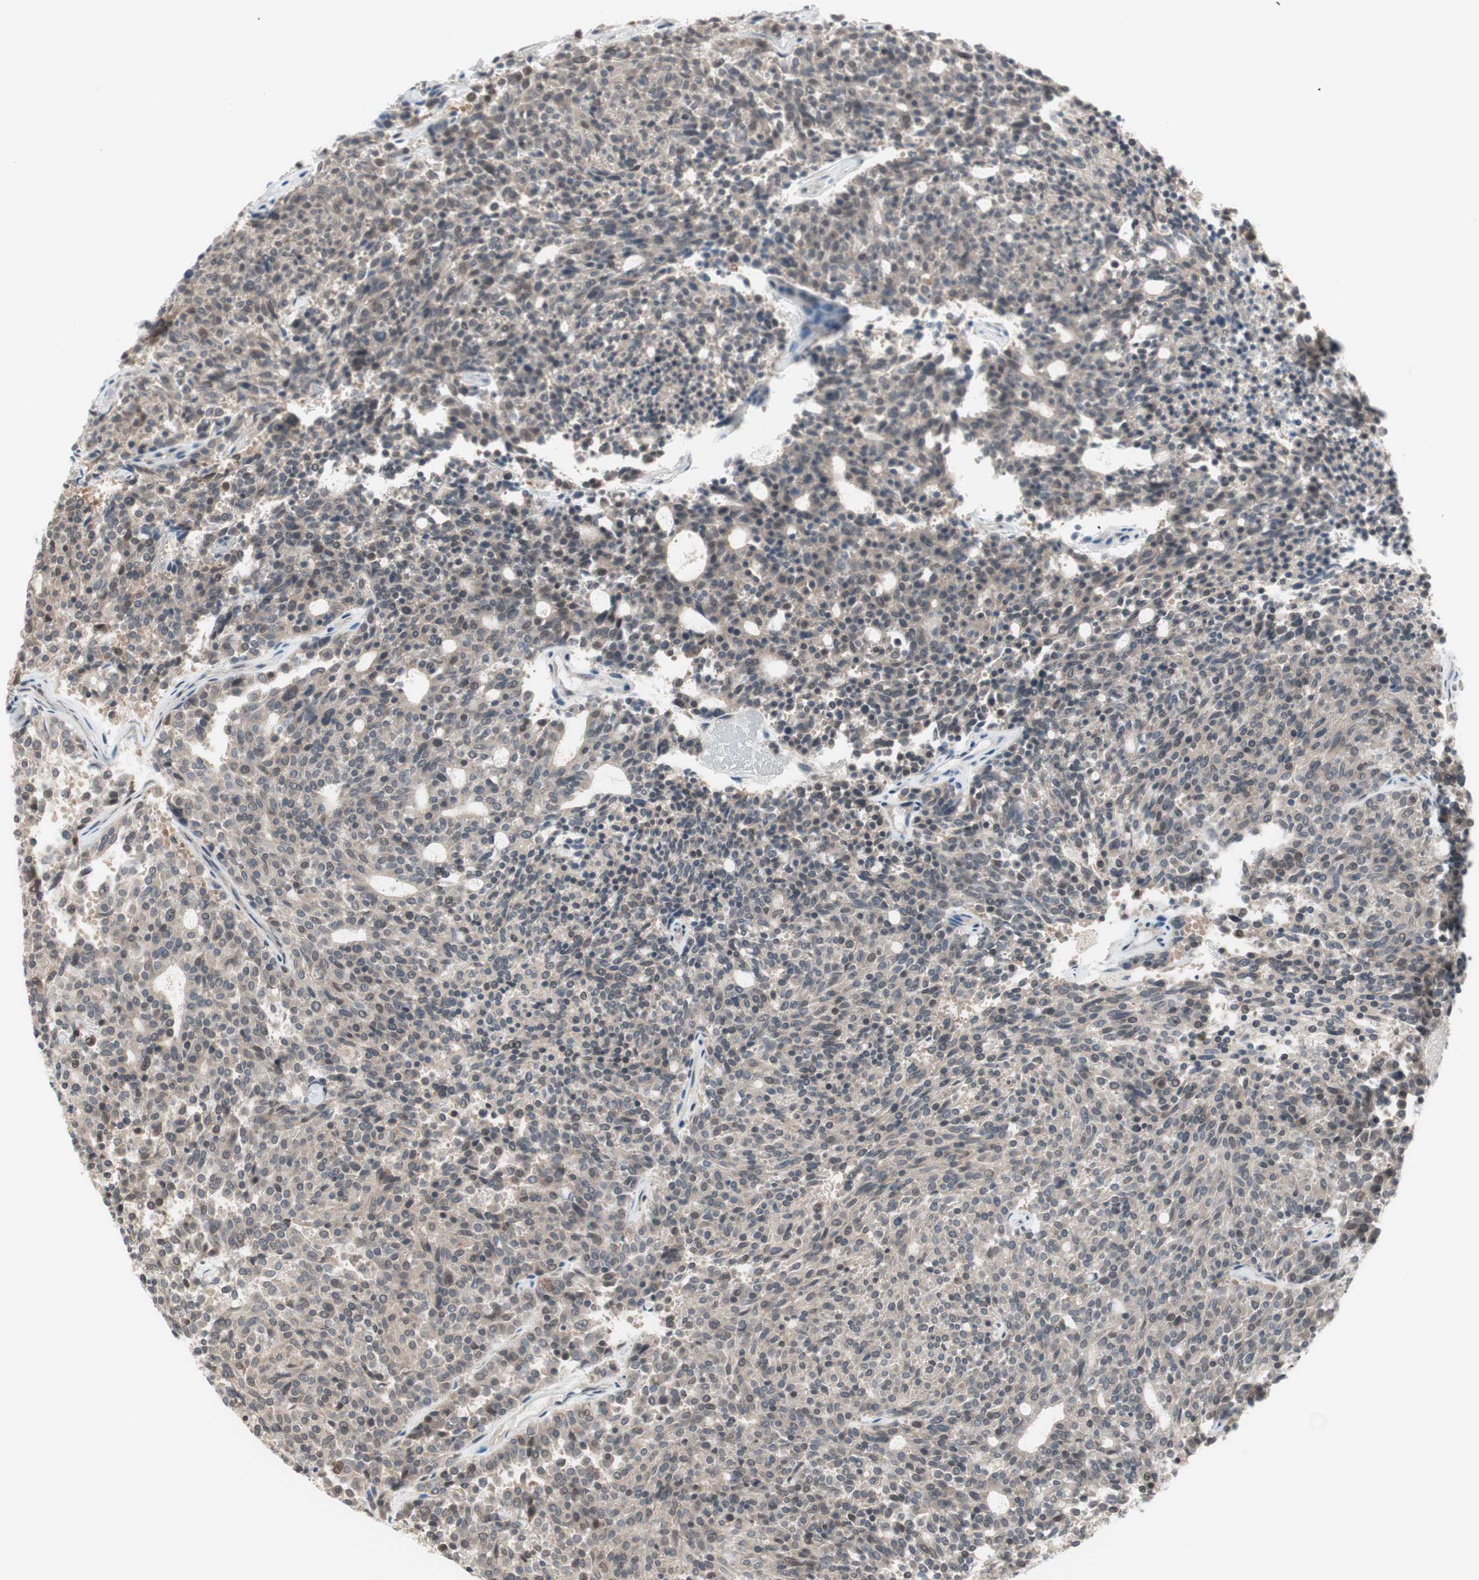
{"staining": {"intensity": "weak", "quantity": "25%-75%", "location": "cytoplasmic/membranous"}, "tissue": "carcinoid", "cell_type": "Tumor cells", "image_type": "cancer", "snomed": [{"axis": "morphology", "description": "Carcinoid, malignant, NOS"}, {"axis": "topography", "description": "Pancreas"}], "caption": "This is an image of IHC staining of malignant carcinoid, which shows weak positivity in the cytoplasmic/membranous of tumor cells.", "gene": "UBE2I", "patient": {"sex": "female", "age": 54}}